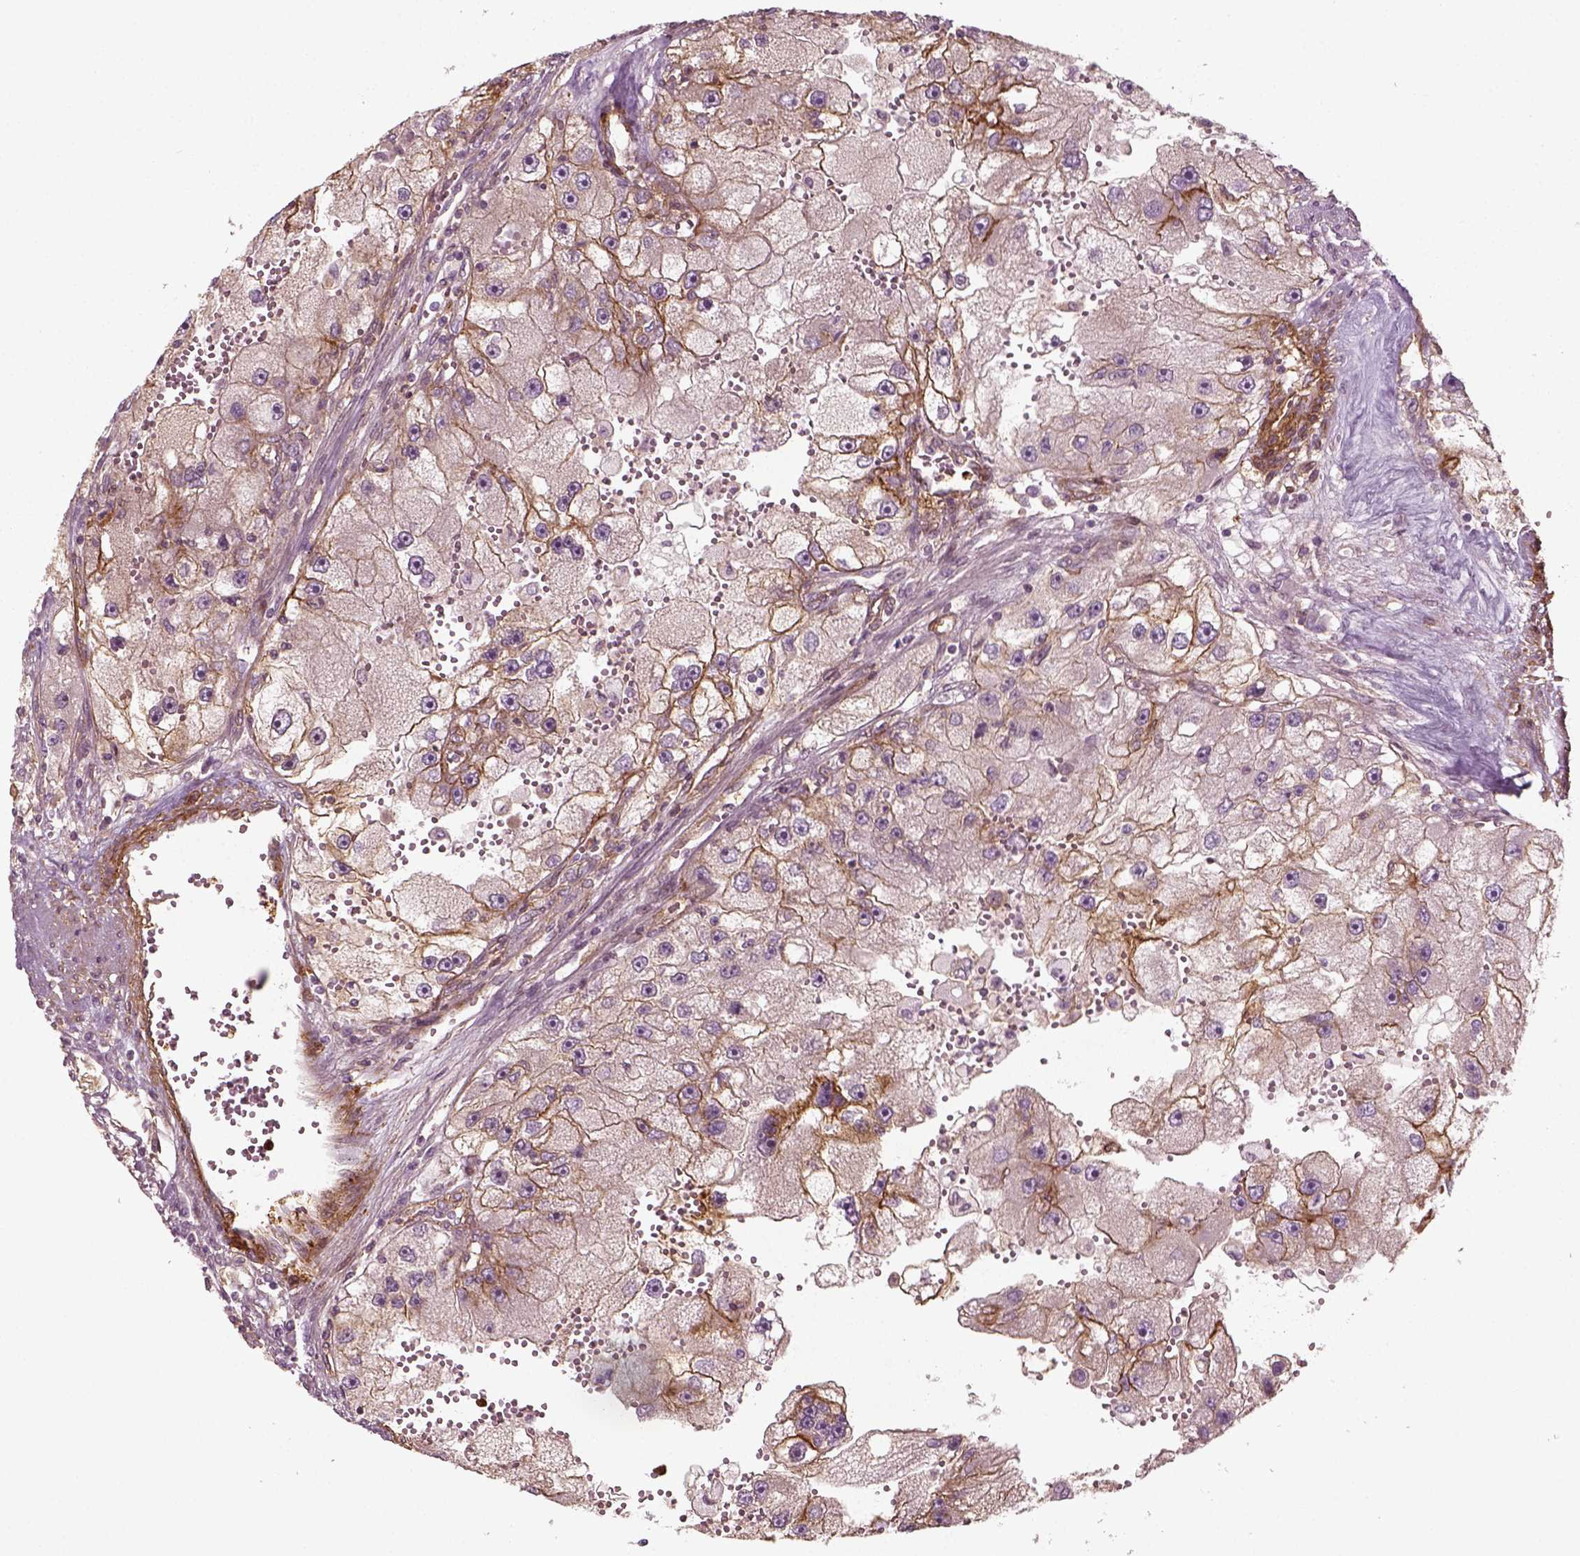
{"staining": {"intensity": "moderate", "quantity": ">75%", "location": "cytoplasmic/membranous"}, "tissue": "renal cancer", "cell_type": "Tumor cells", "image_type": "cancer", "snomed": [{"axis": "morphology", "description": "Adenocarcinoma, NOS"}, {"axis": "topography", "description": "Kidney"}], "caption": "About >75% of tumor cells in adenocarcinoma (renal) reveal moderate cytoplasmic/membranous protein staining as visualized by brown immunohistochemical staining.", "gene": "NPTN", "patient": {"sex": "male", "age": 63}}